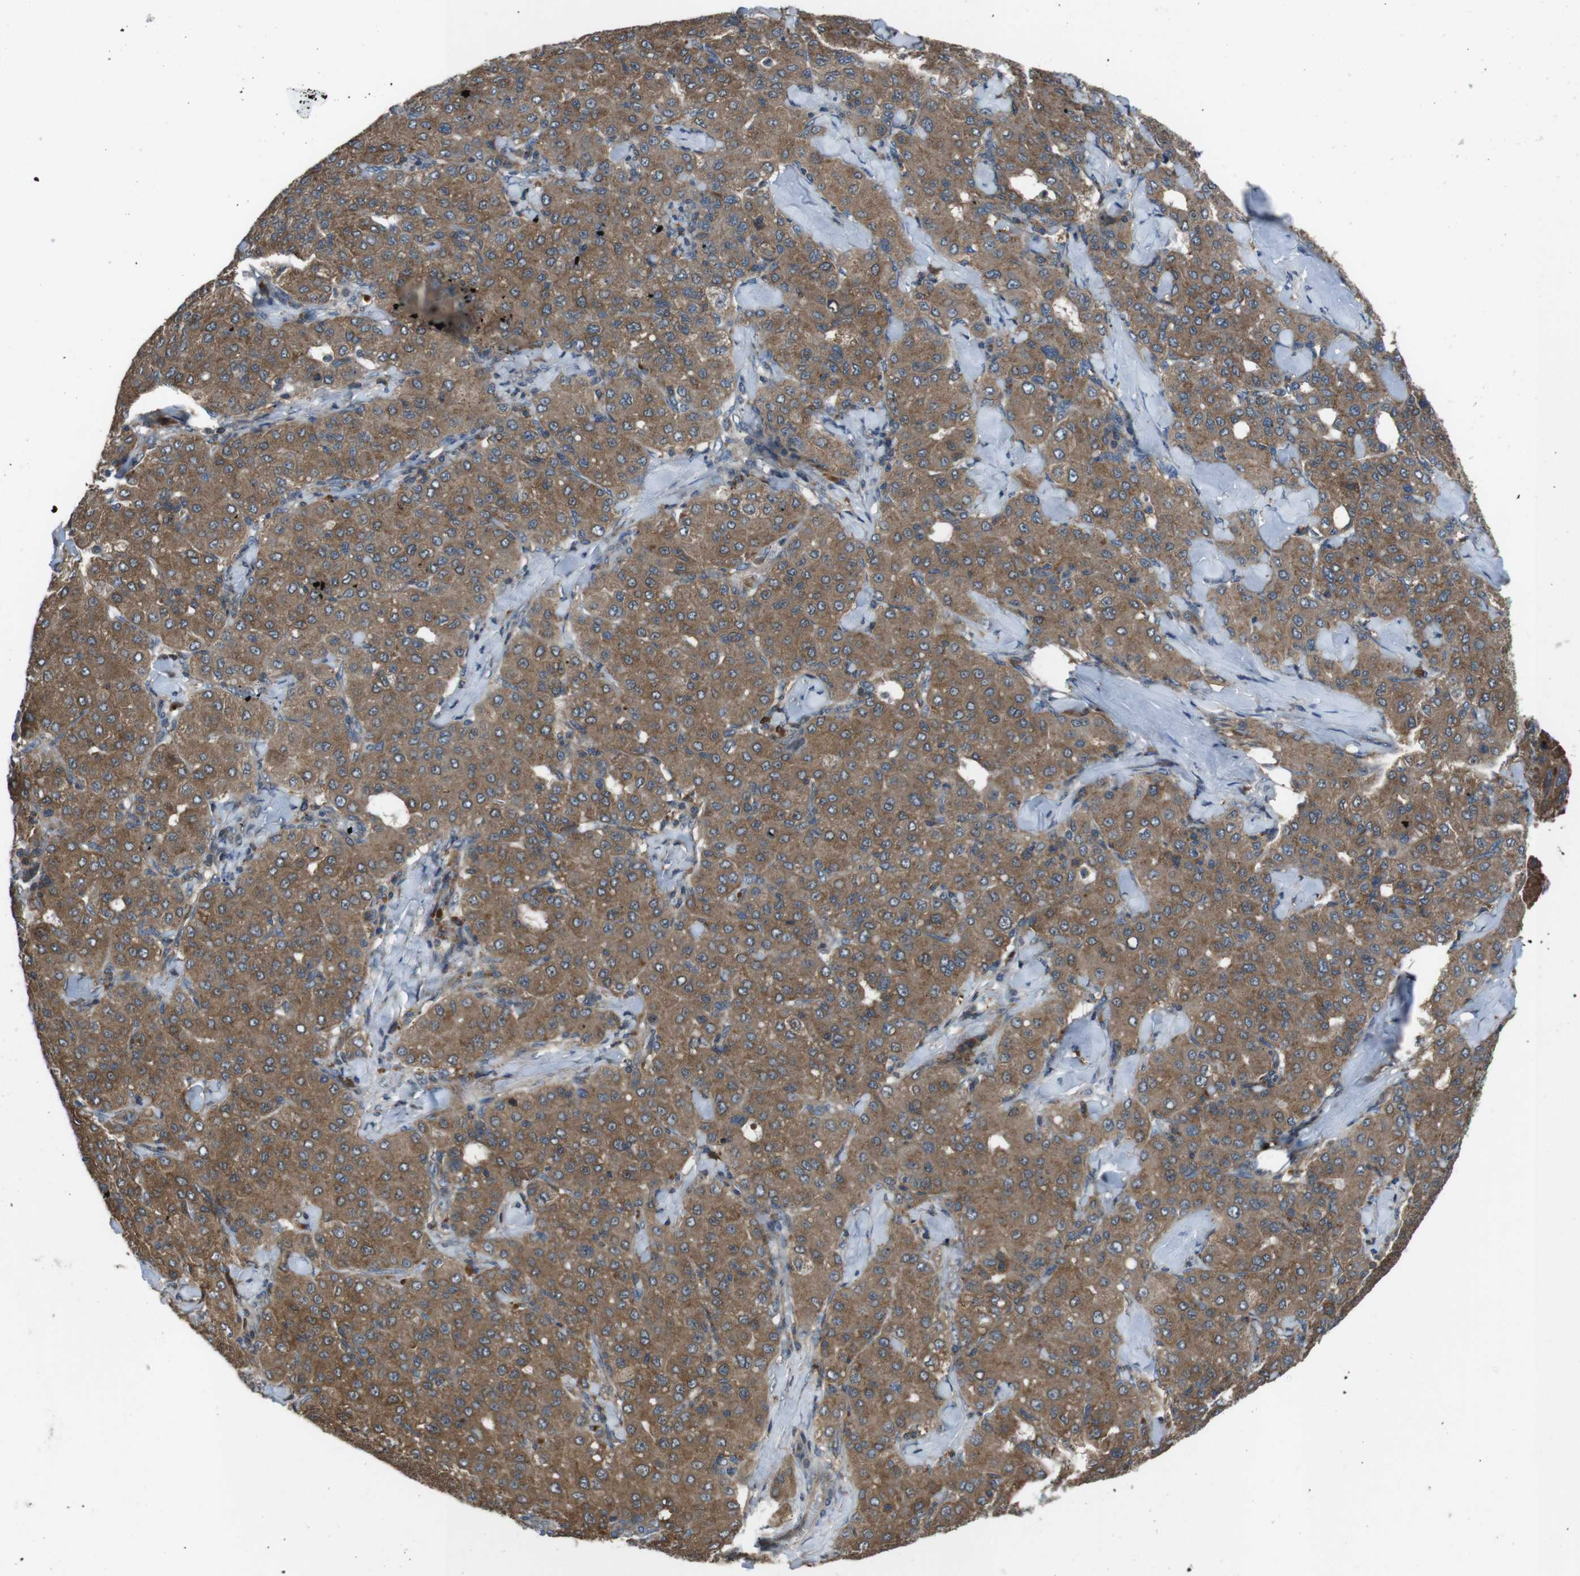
{"staining": {"intensity": "moderate", "quantity": ">75%", "location": "cytoplasmic/membranous"}, "tissue": "liver cancer", "cell_type": "Tumor cells", "image_type": "cancer", "snomed": [{"axis": "morphology", "description": "Carcinoma, Hepatocellular, NOS"}, {"axis": "topography", "description": "Liver"}], "caption": "This image demonstrates IHC staining of liver hepatocellular carcinoma, with medium moderate cytoplasmic/membranous expression in about >75% of tumor cells.", "gene": "SLC22A23", "patient": {"sex": "male", "age": 65}}